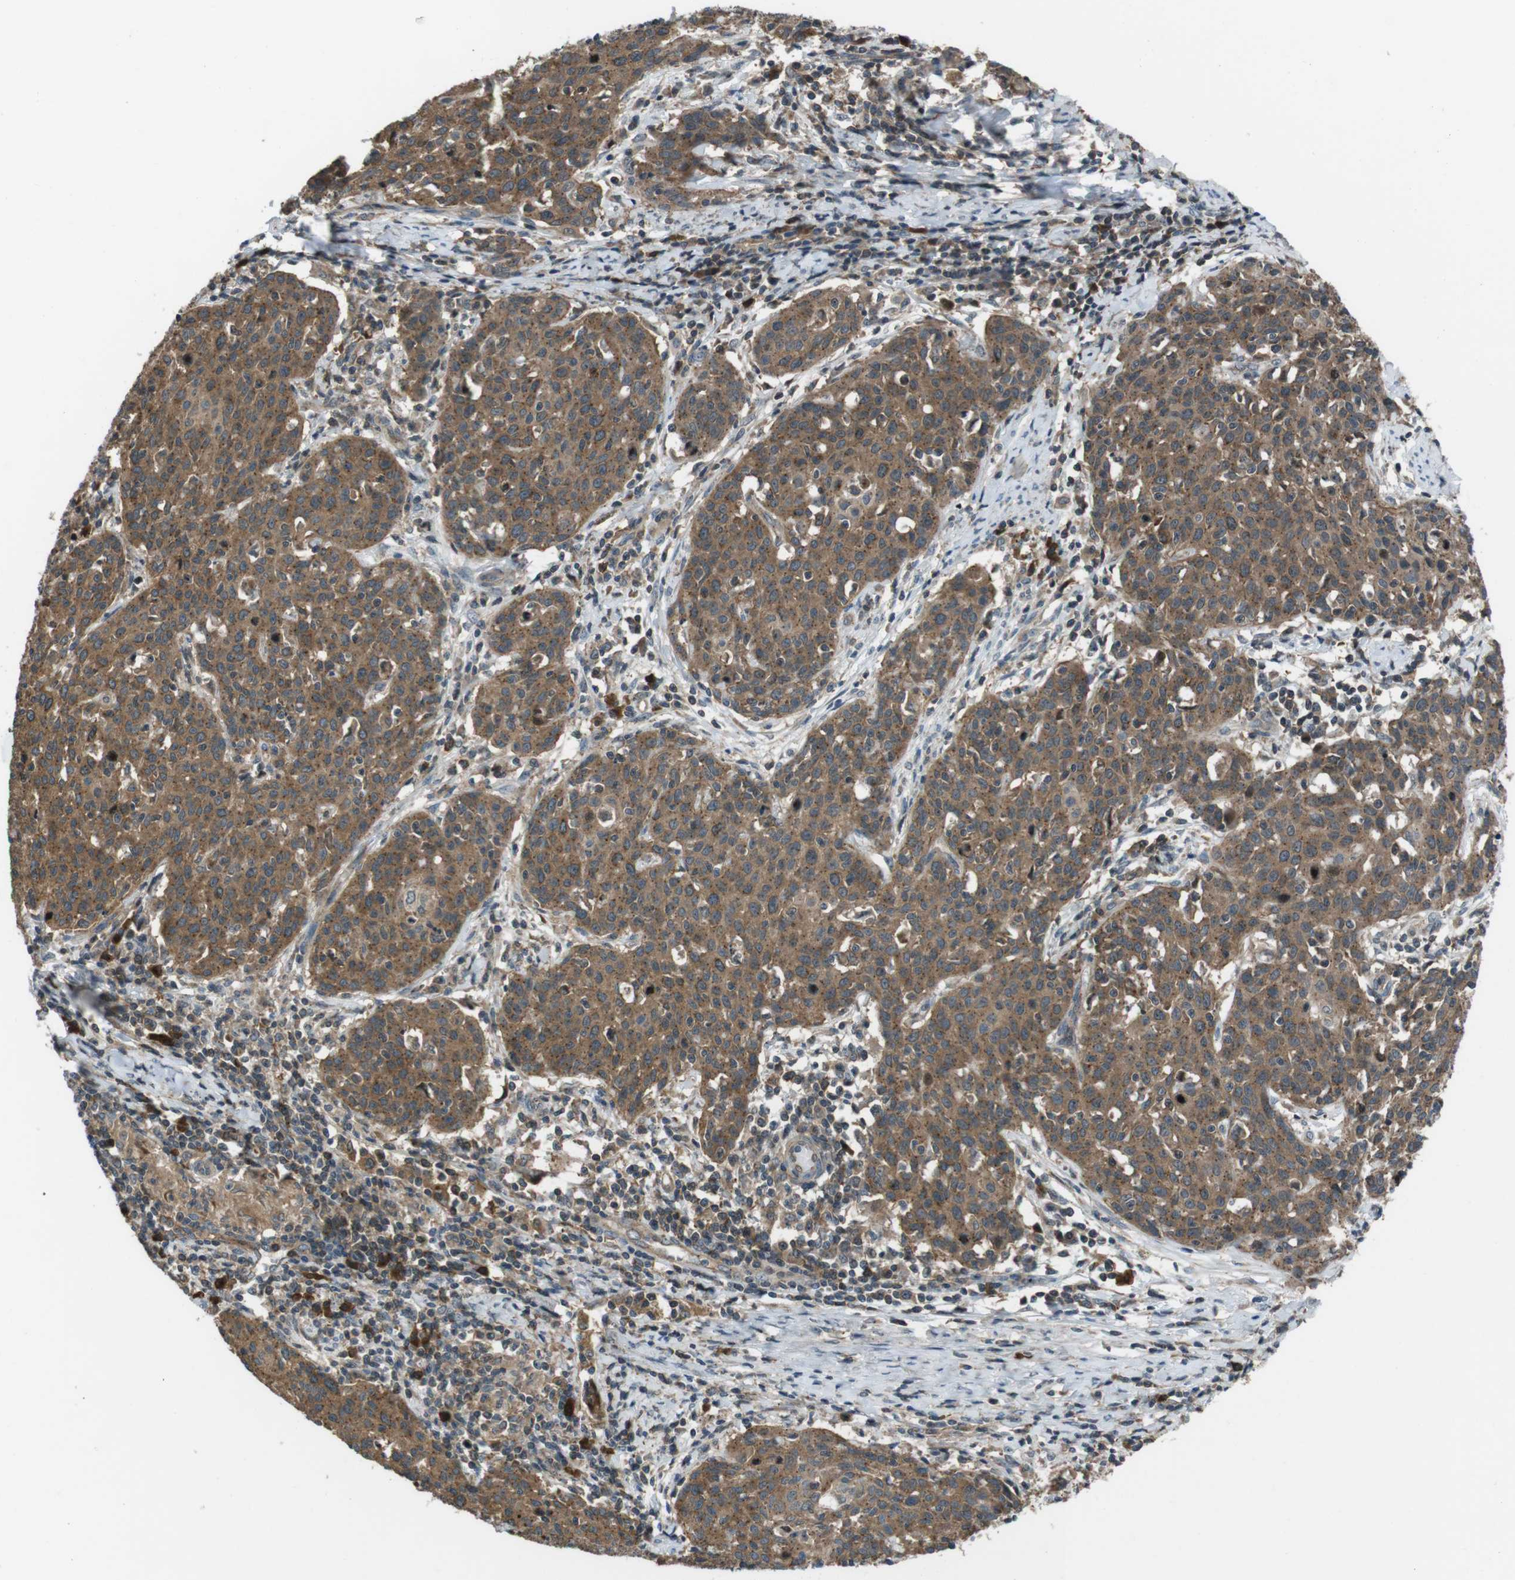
{"staining": {"intensity": "moderate", "quantity": ">75%", "location": "cytoplasmic/membranous"}, "tissue": "cervical cancer", "cell_type": "Tumor cells", "image_type": "cancer", "snomed": [{"axis": "morphology", "description": "Squamous cell carcinoma, NOS"}, {"axis": "topography", "description": "Cervix"}], "caption": "DAB immunohistochemical staining of human cervical squamous cell carcinoma shows moderate cytoplasmic/membranous protein expression in approximately >75% of tumor cells. The staining was performed using DAB to visualize the protein expression in brown, while the nuclei were stained in blue with hematoxylin (Magnification: 20x).", "gene": "SLC22A23", "patient": {"sex": "female", "age": 38}}